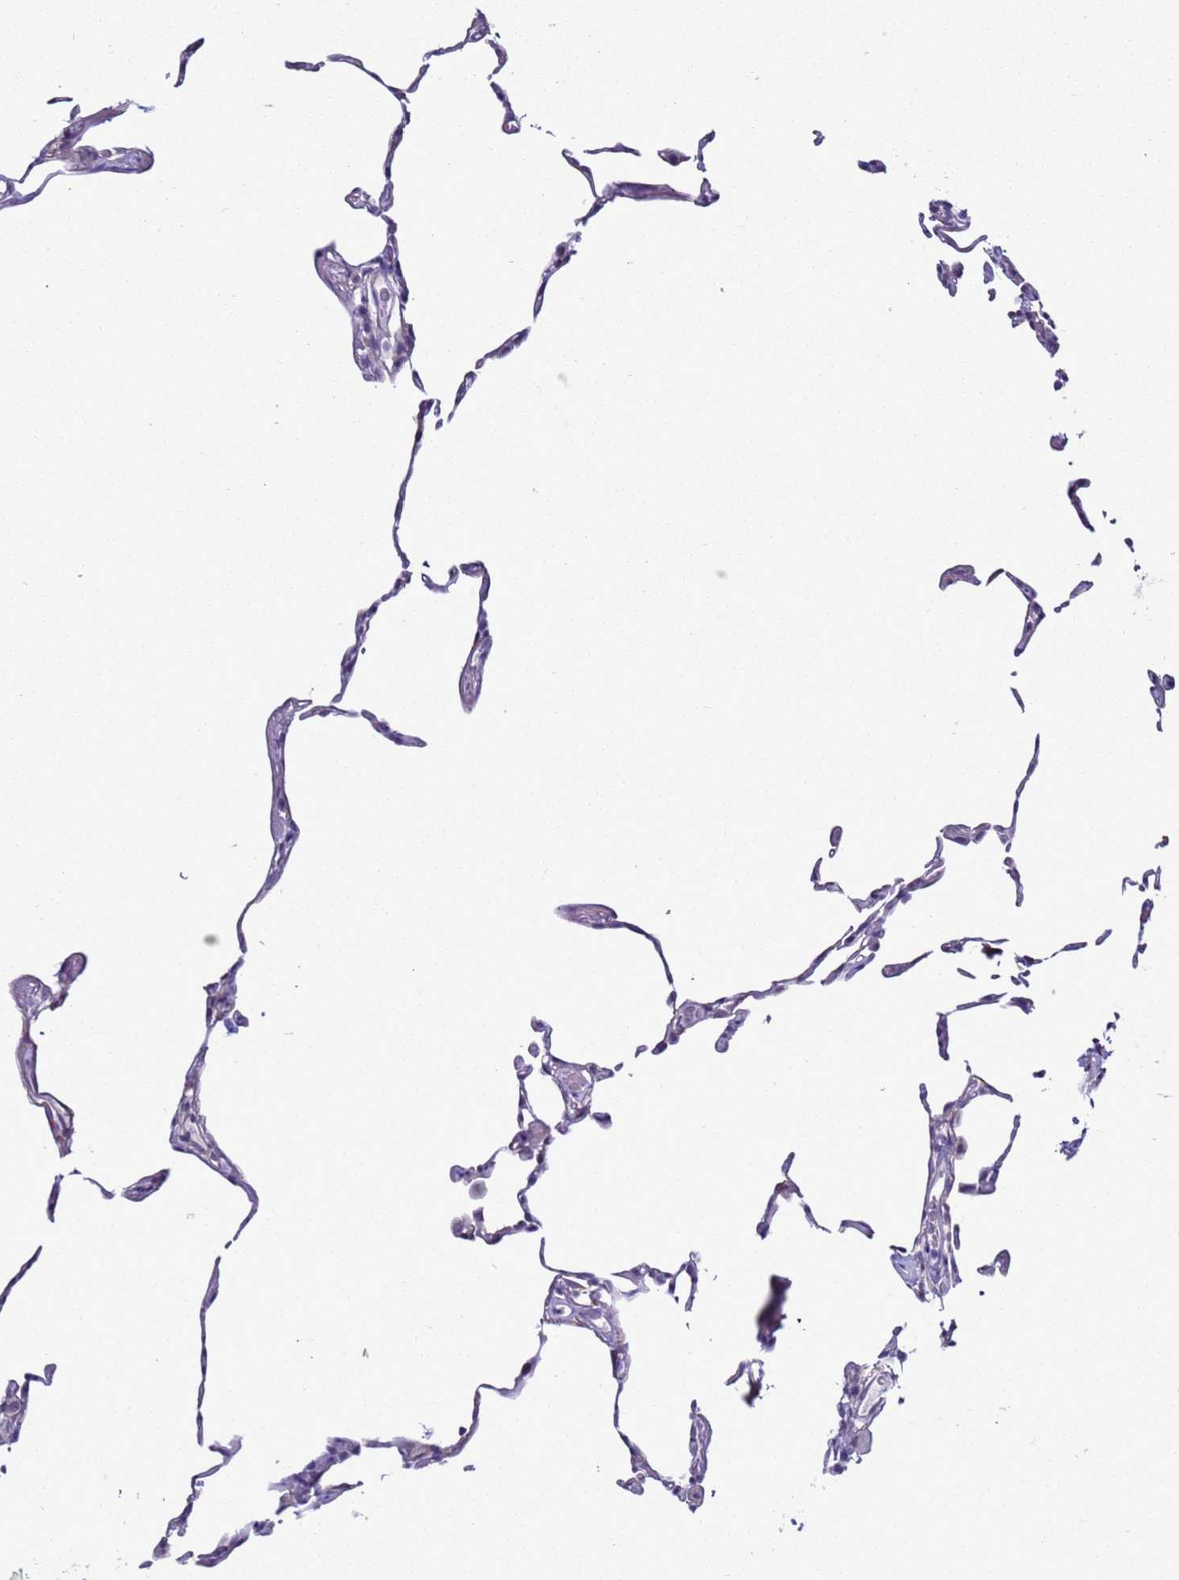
{"staining": {"intensity": "negative", "quantity": "none", "location": "none"}, "tissue": "lung", "cell_type": "Alveolar cells", "image_type": "normal", "snomed": [{"axis": "morphology", "description": "Normal tissue, NOS"}, {"axis": "topography", "description": "Lung"}], "caption": "This is a micrograph of immunohistochemistry (IHC) staining of normal lung, which shows no staining in alveolar cells. Brightfield microscopy of immunohistochemistry stained with DAB (3,3'-diaminobenzidine) (brown) and hematoxylin (blue), captured at high magnification.", "gene": "LRRC10B", "patient": {"sex": "female", "age": 57}}